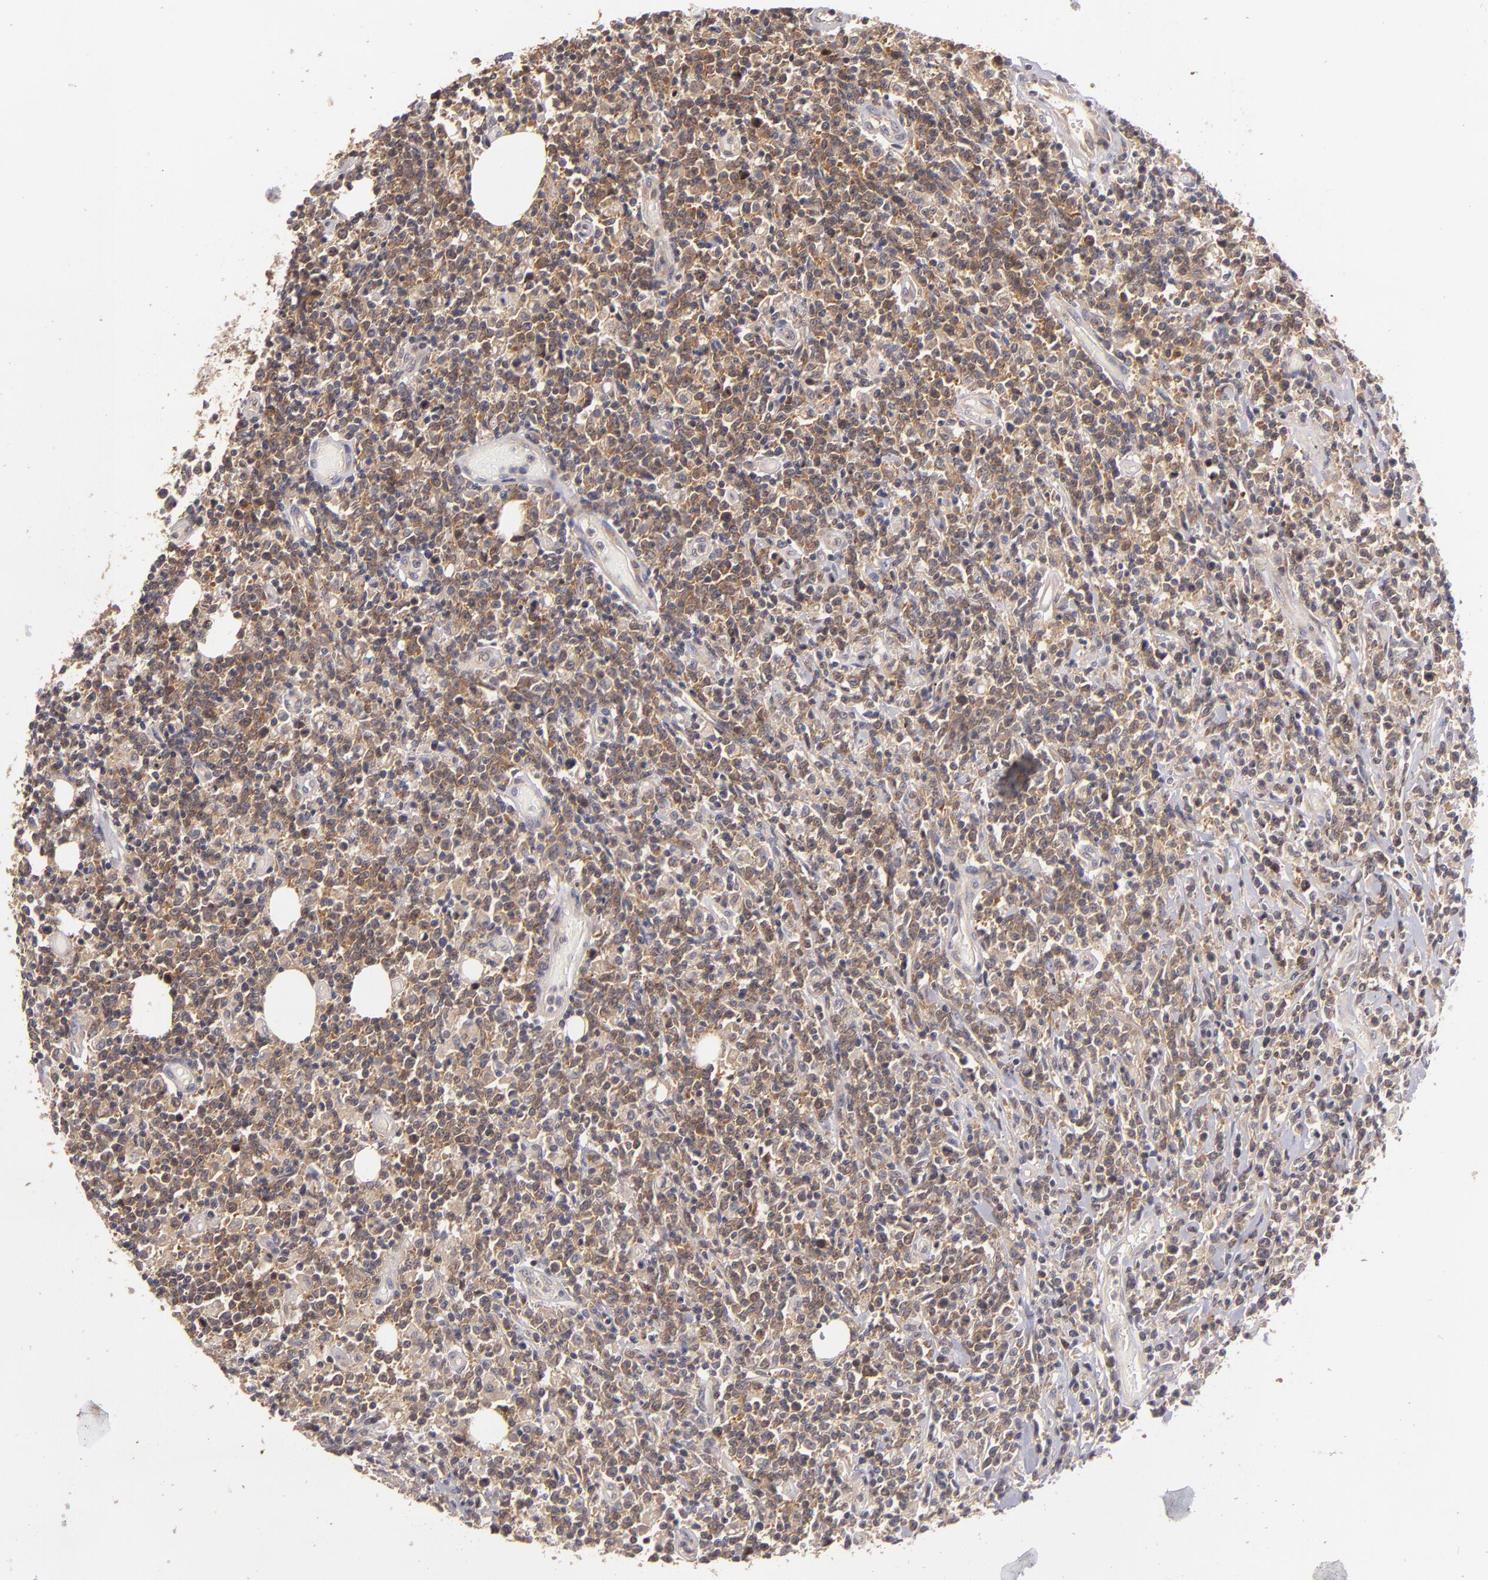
{"staining": {"intensity": "moderate", "quantity": "25%-75%", "location": "cytoplasmic/membranous"}, "tissue": "lymphoma", "cell_type": "Tumor cells", "image_type": "cancer", "snomed": [{"axis": "morphology", "description": "Malignant lymphoma, non-Hodgkin's type, High grade"}, {"axis": "topography", "description": "Colon"}], "caption": "High-magnification brightfield microscopy of lymphoma stained with DAB (brown) and counterstained with hematoxylin (blue). tumor cells exhibit moderate cytoplasmic/membranous positivity is appreciated in approximately25%-75% of cells.", "gene": "UPF3B", "patient": {"sex": "male", "age": 82}}